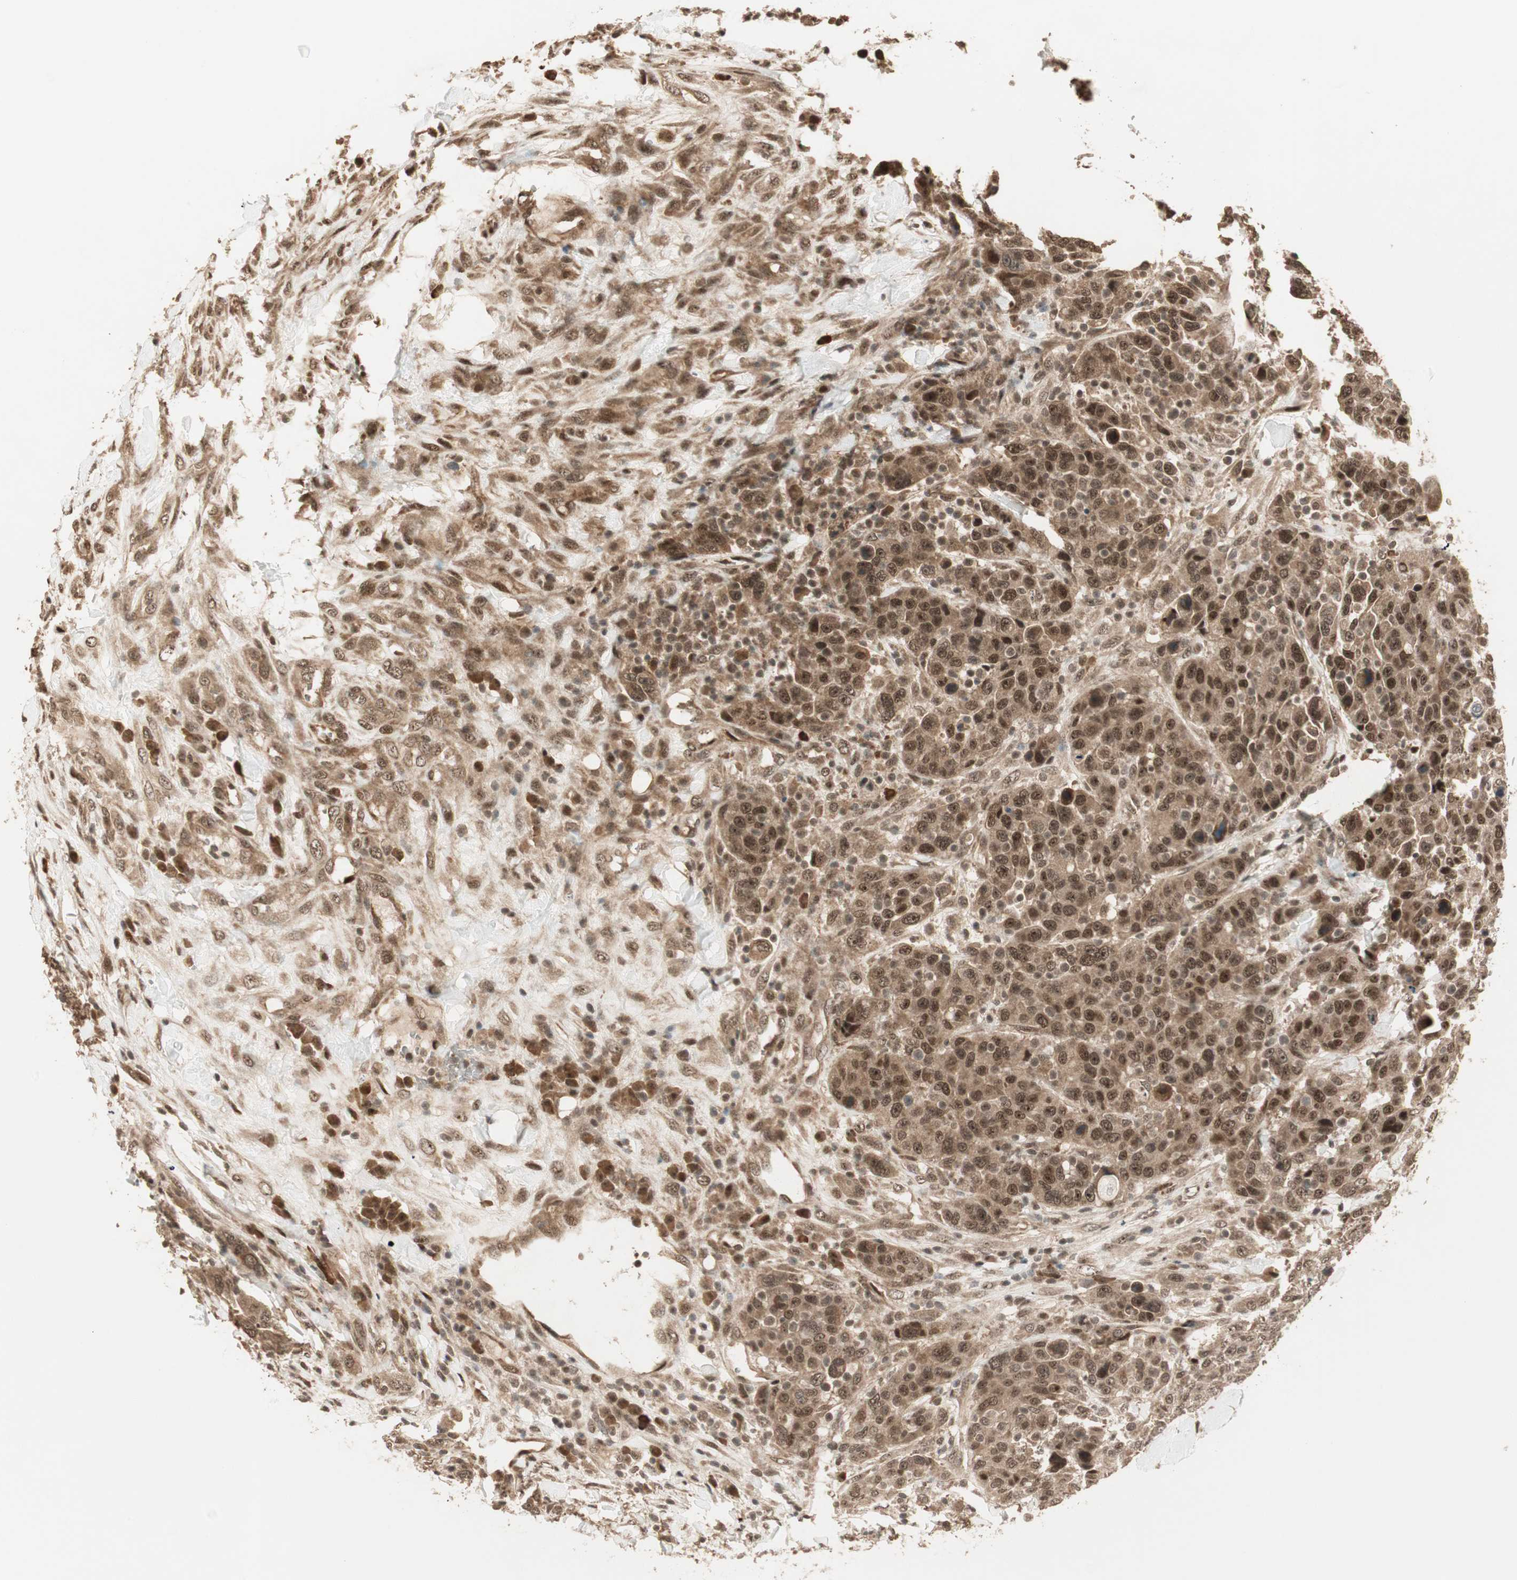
{"staining": {"intensity": "strong", "quantity": ">75%", "location": "cytoplasmic/membranous,nuclear"}, "tissue": "breast cancer", "cell_type": "Tumor cells", "image_type": "cancer", "snomed": [{"axis": "morphology", "description": "Duct carcinoma"}, {"axis": "topography", "description": "Breast"}], "caption": "Immunohistochemical staining of human breast cancer (infiltrating ductal carcinoma) reveals high levels of strong cytoplasmic/membranous and nuclear protein positivity in approximately >75% of tumor cells.", "gene": "ZSCAN31", "patient": {"sex": "female", "age": 37}}